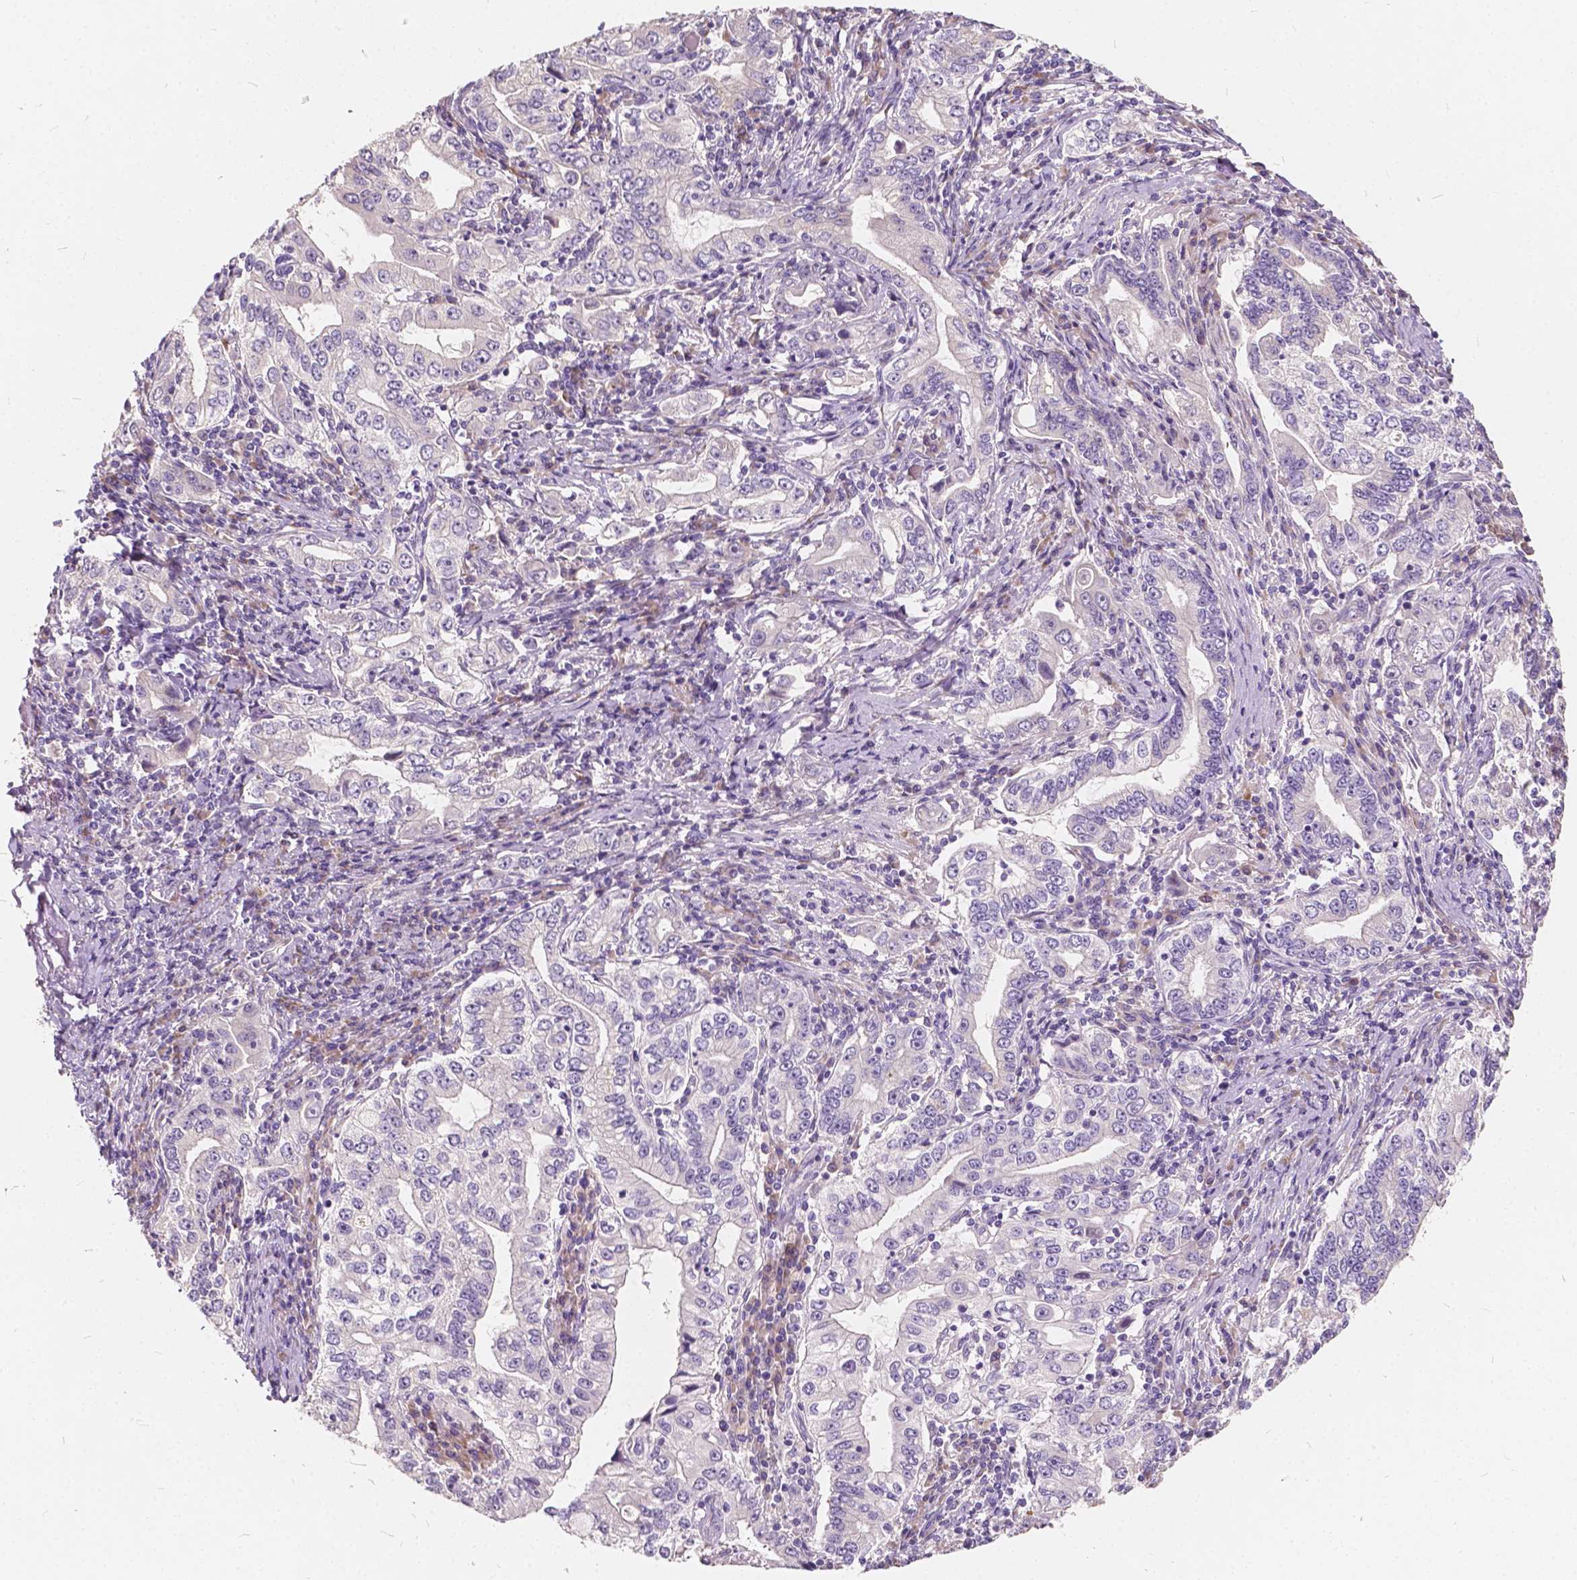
{"staining": {"intensity": "negative", "quantity": "none", "location": "none"}, "tissue": "stomach cancer", "cell_type": "Tumor cells", "image_type": "cancer", "snomed": [{"axis": "morphology", "description": "Adenocarcinoma, NOS"}, {"axis": "topography", "description": "Stomach, lower"}], "caption": "An image of stomach cancer stained for a protein exhibits no brown staining in tumor cells.", "gene": "SLC7A8", "patient": {"sex": "female", "age": 72}}